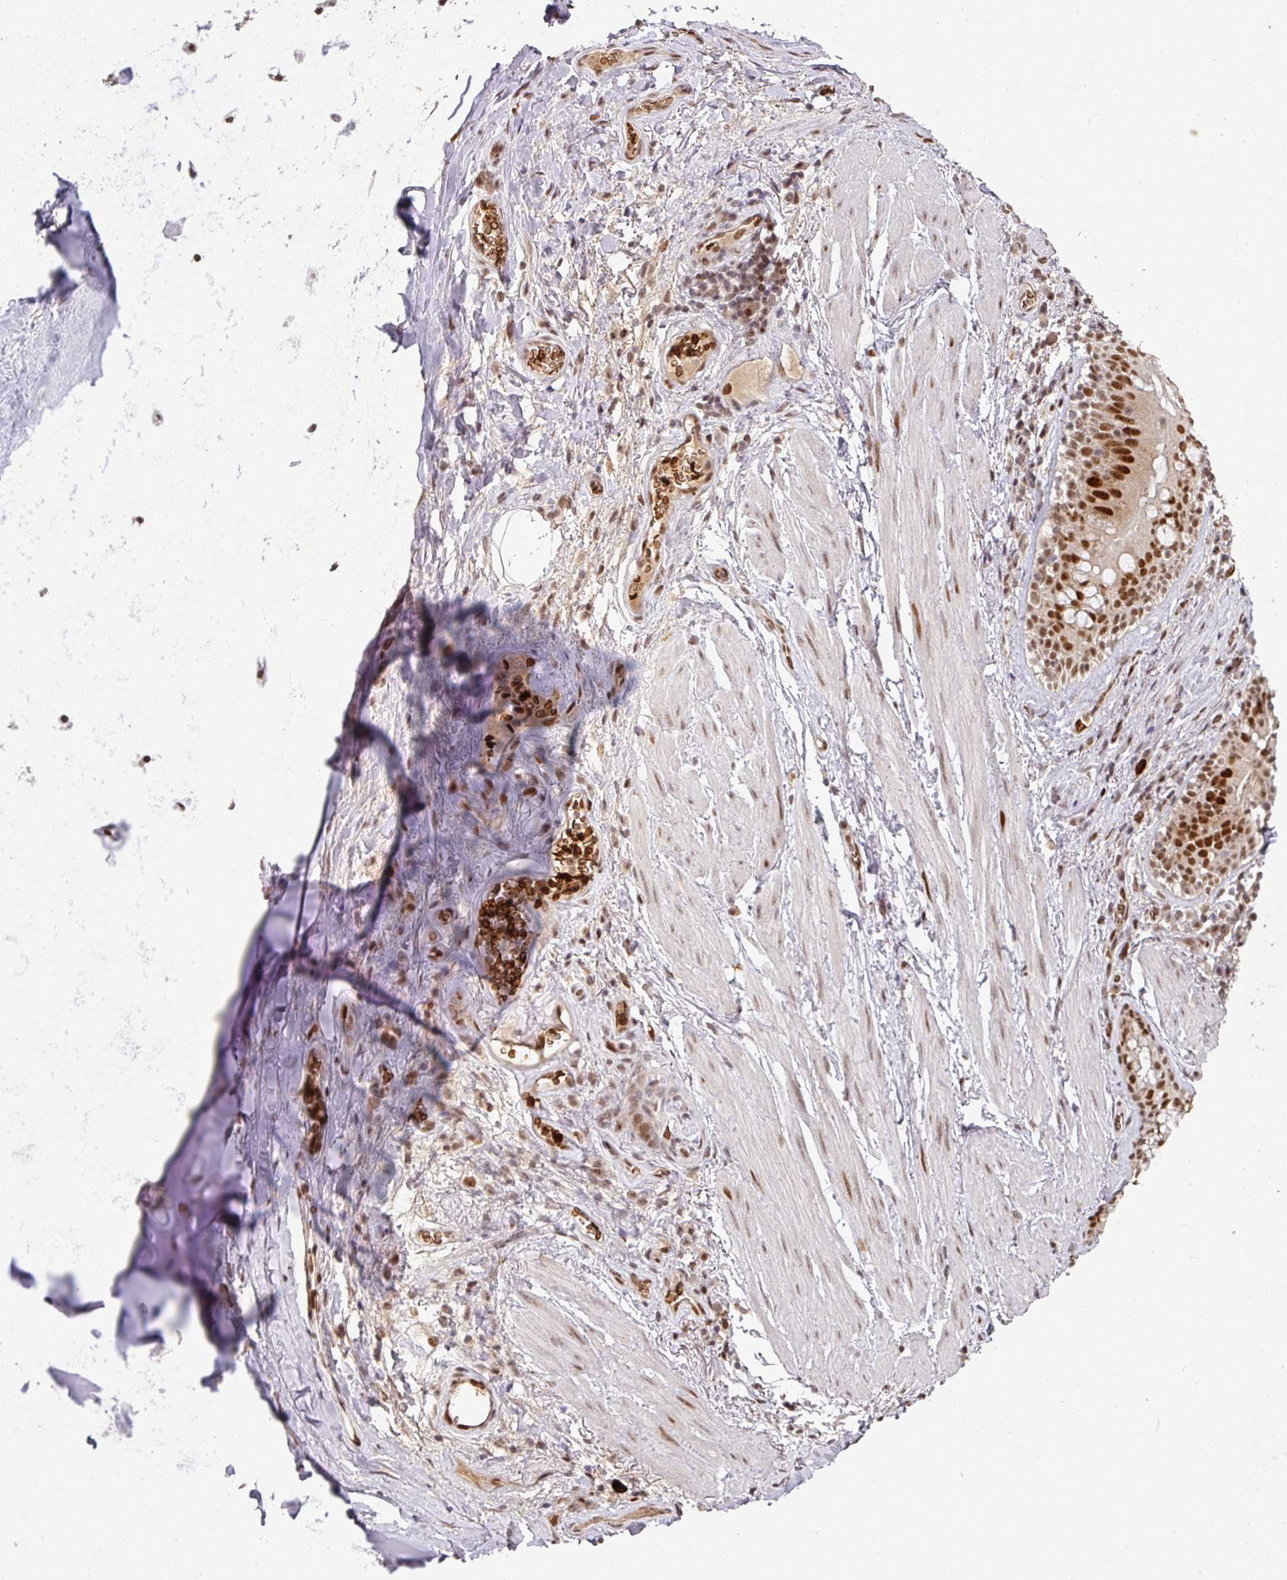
{"staining": {"intensity": "negative", "quantity": "none", "location": "none"}, "tissue": "adipose tissue", "cell_type": "Adipocytes", "image_type": "normal", "snomed": [{"axis": "morphology", "description": "Normal tissue, NOS"}, {"axis": "topography", "description": "Cartilage tissue"}, {"axis": "topography", "description": "Bronchus"}], "caption": "Adipose tissue was stained to show a protein in brown. There is no significant positivity in adipocytes. (DAB IHC with hematoxylin counter stain).", "gene": "NEIL1", "patient": {"sex": "male", "age": 58}}